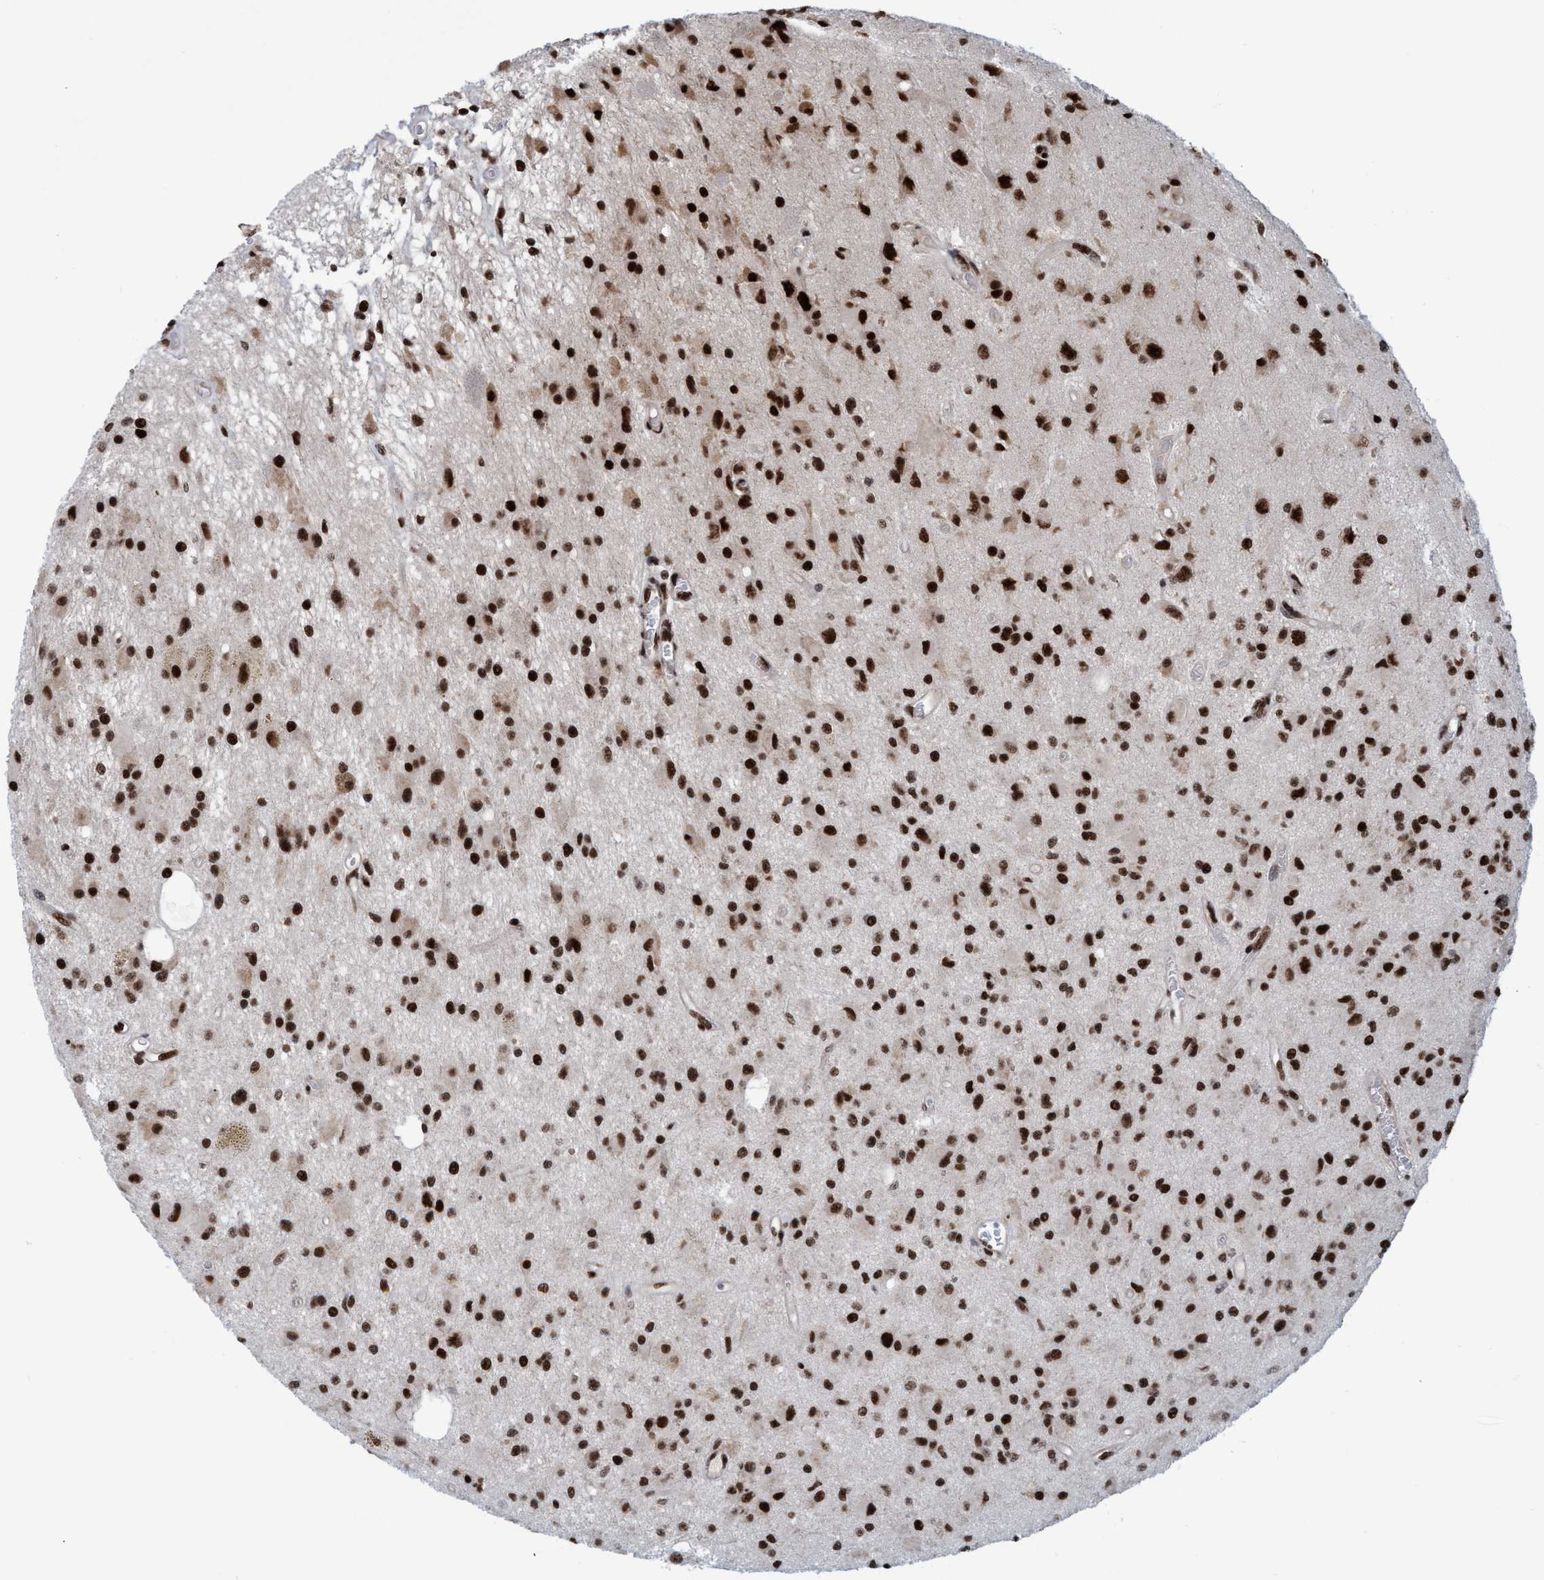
{"staining": {"intensity": "strong", "quantity": ">75%", "location": "nuclear"}, "tissue": "glioma", "cell_type": "Tumor cells", "image_type": "cancer", "snomed": [{"axis": "morphology", "description": "Glioma, malignant, Low grade"}, {"axis": "topography", "description": "Brain"}], "caption": "Protein staining of glioma tissue reveals strong nuclear positivity in approximately >75% of tumor cells.", "gene": "TOPBP1", "patient": {"sex": "male", "age": 58}}